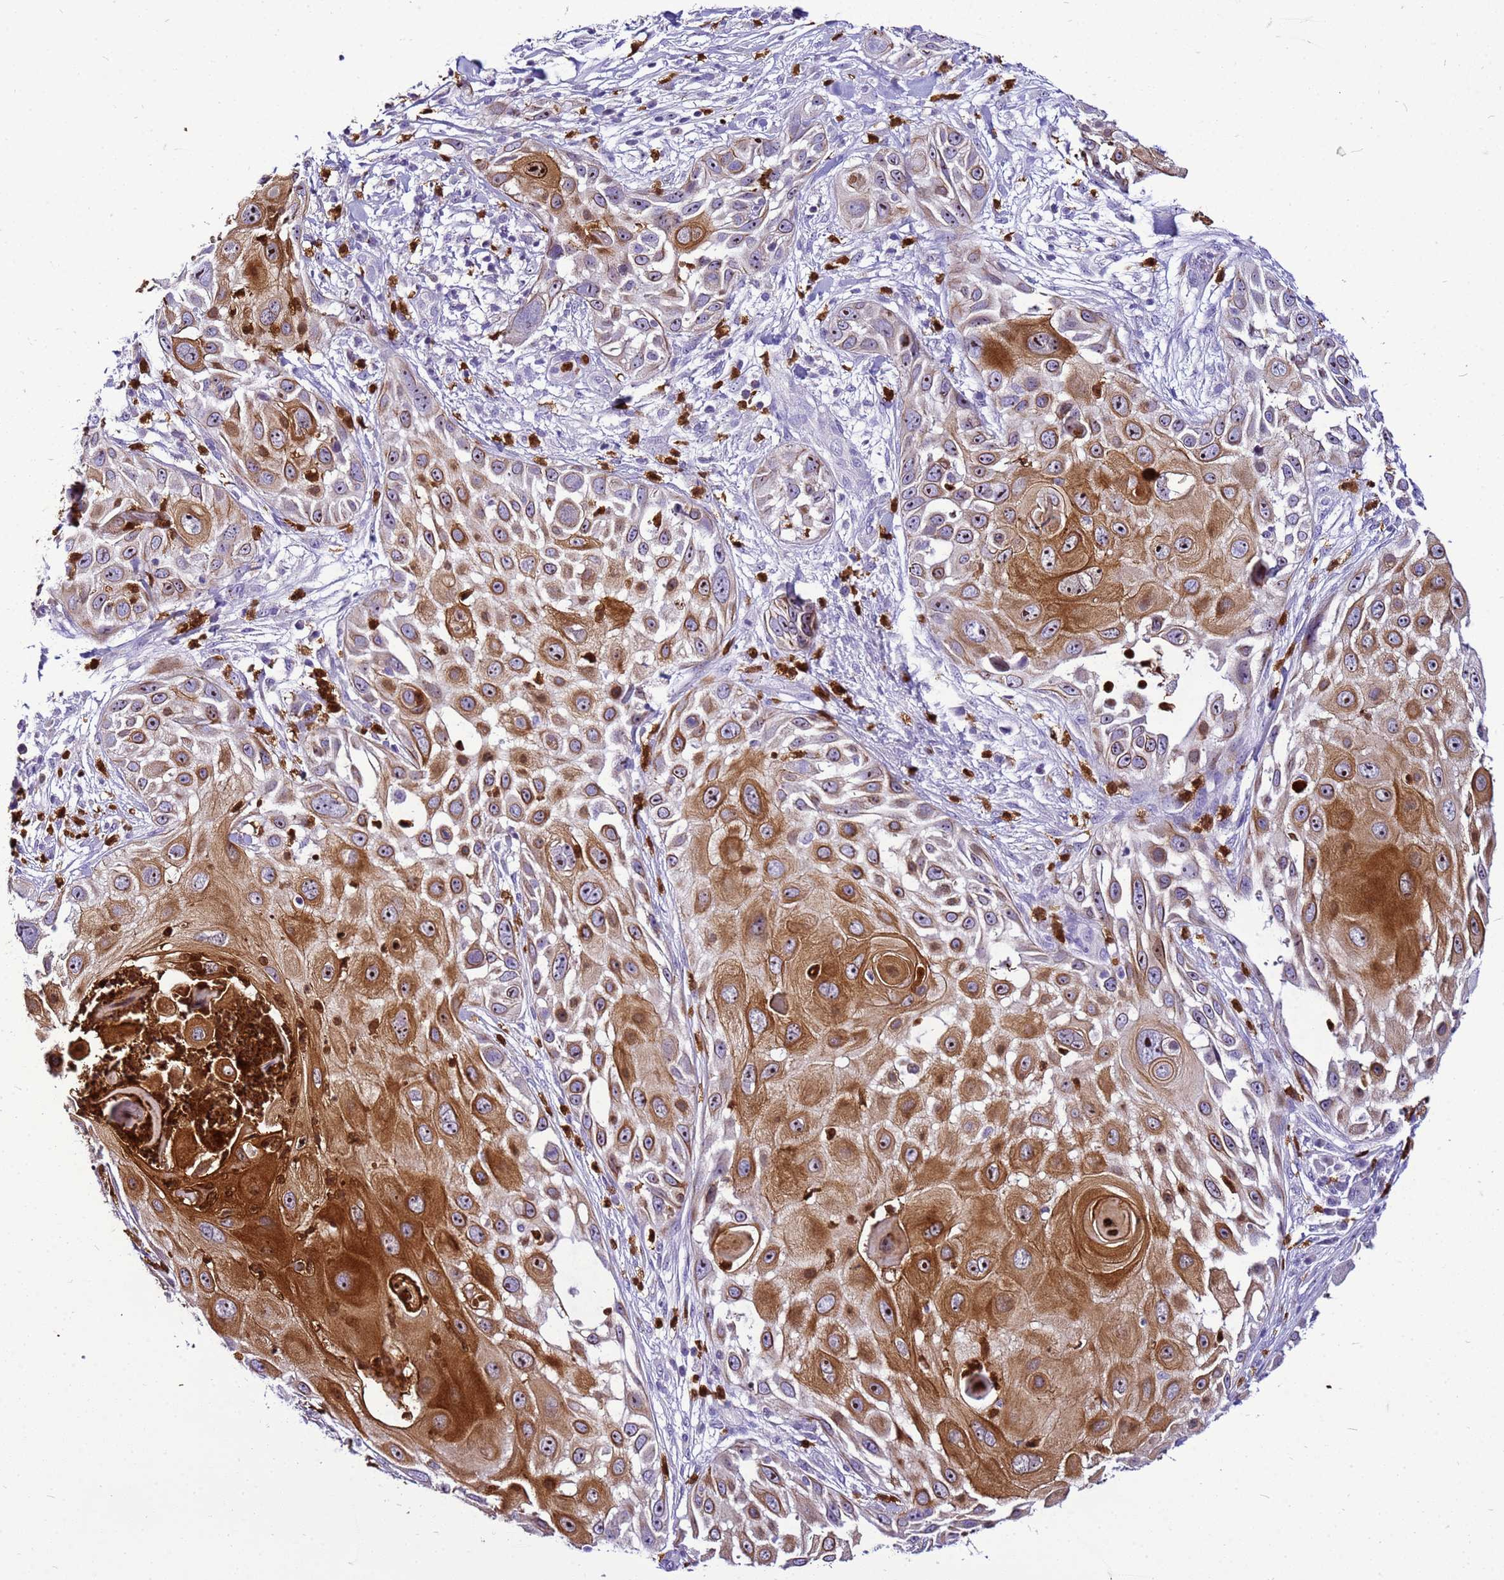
{"staining": {"intensity": "strong", "quantity": ">75%", "location": "cytoplasmic/membranous,nuclear"}, "tissue": "skin cancer", "cell_type": "Tumor cells", "image_type": "cancer", "snomed": [{"axis": "morphology", "description": "Squamous cell carcinoma, NOS"}, {"axis": "topography", "description": "Skin"}], "caption": "Immunohistochemistry staining of squamous cell carcinoma (skin), which exhibits high levels of strong cytoplasmic/membranous and nuclear positivity in about >75% of tumor cells indicating strong cytoplasmic/membranous and nuclear protein staining. The staining was performed using DAB (3,3'-diaminobenzidine) (brown) for protein detection and nuclei were counterstained in hematoxylin (blue).", "gene": "VPS4B", "patient": {"sex": "female", "age": 44}}